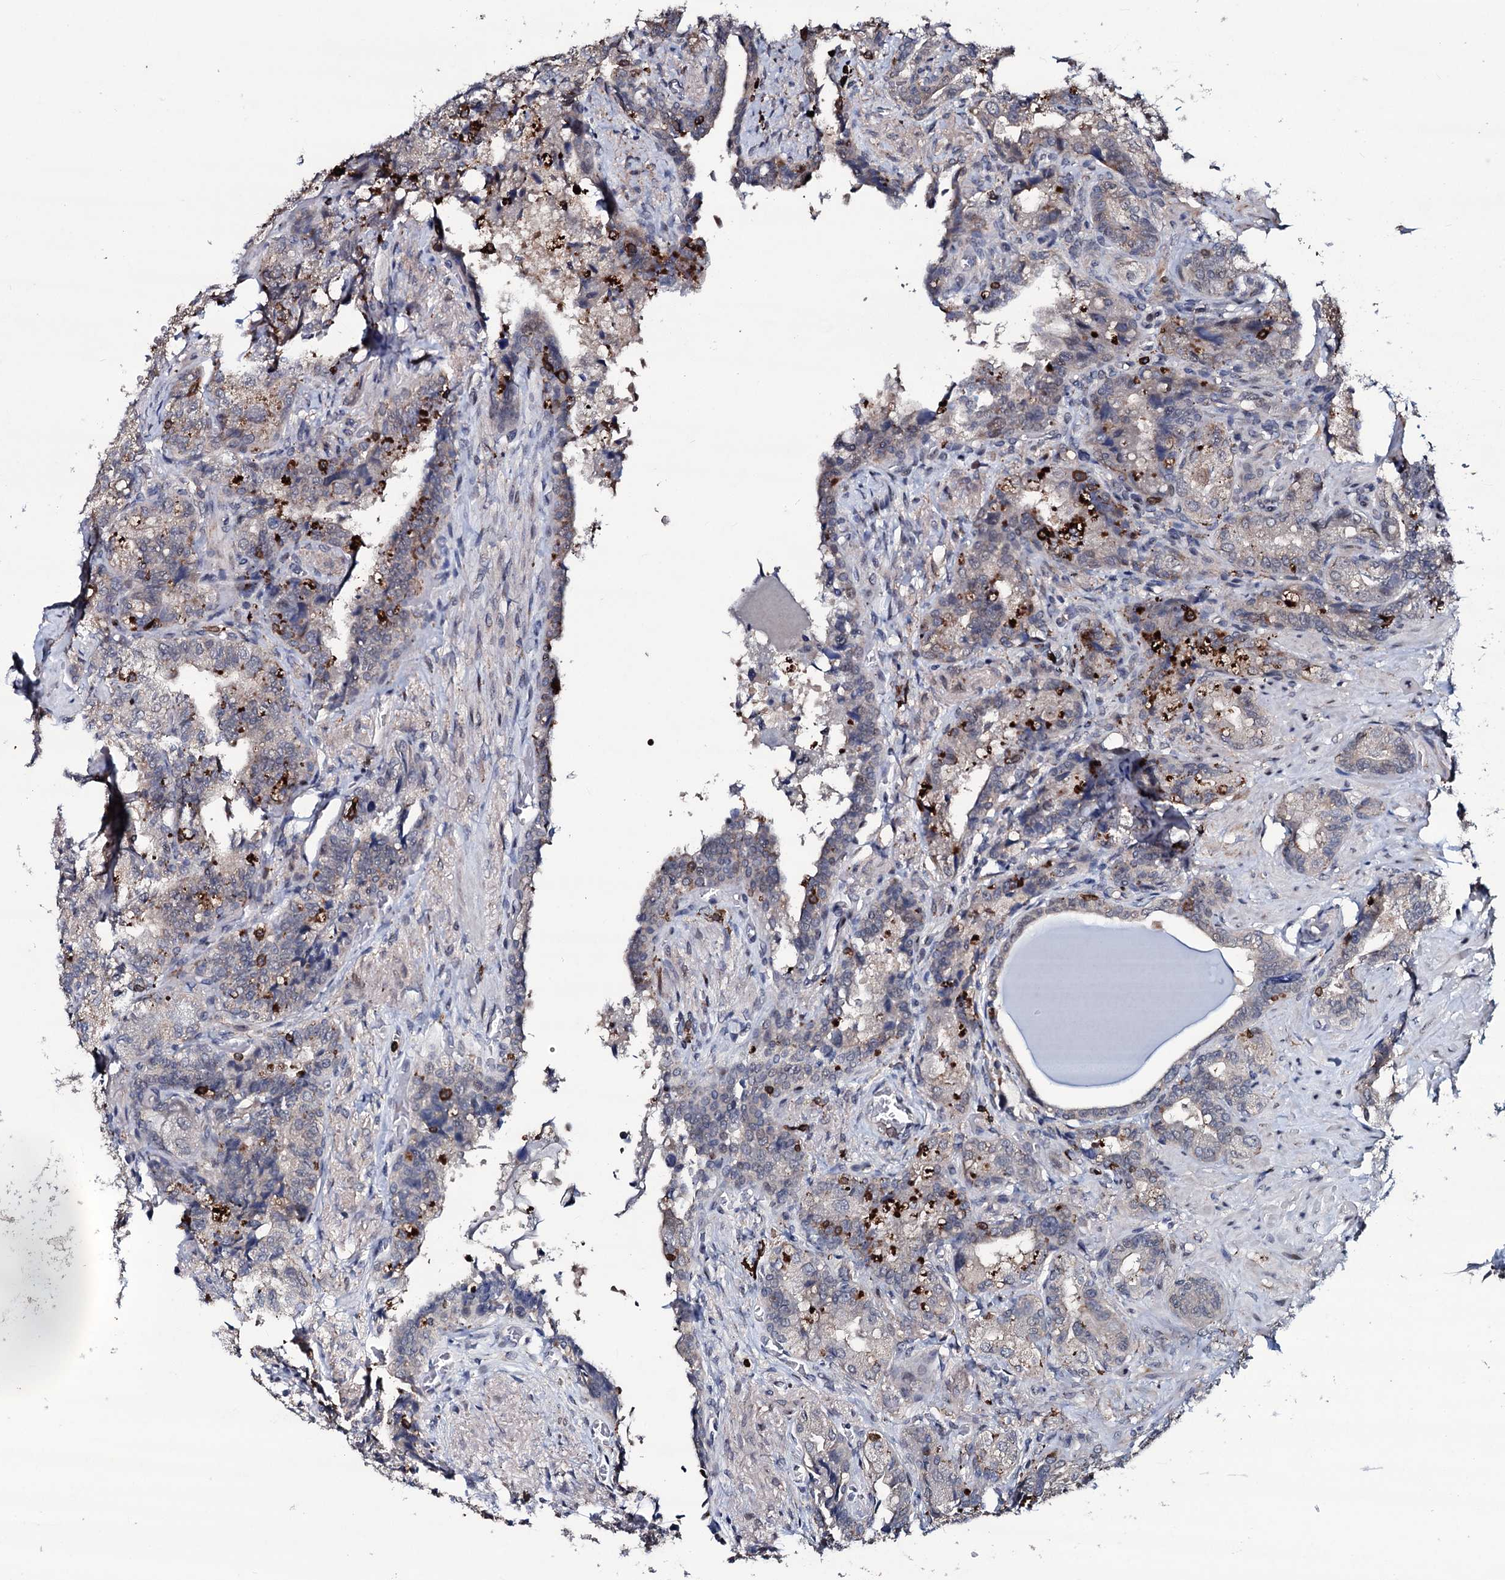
{"staining": {"intensity": "negative", "quantity": "none", "location": "none"}, "tissue": "seminal vesicle", "cell_type": "Glandular cells", "image_type": "normal", "snomed": [{"axis": "morphology", "description": "Normal tissue, NOS"}, {"axis": "topography", "description": "Prostate and seminal vesicle, NOS"}, {"axis": "topography", "description": "Prostate"}, {"axis": "topography", "description": "Seminal veicle"}], "caption": "Immunohistochemistry micrograph of normal seminal vesicle: human seminal vesicle stained with DAB (3,3'-diaminobenzidine) shows no significant protein positivity in glandular cells.", "gene": "OGFOD2", "patient": {"sex": "male", "age": 67}}